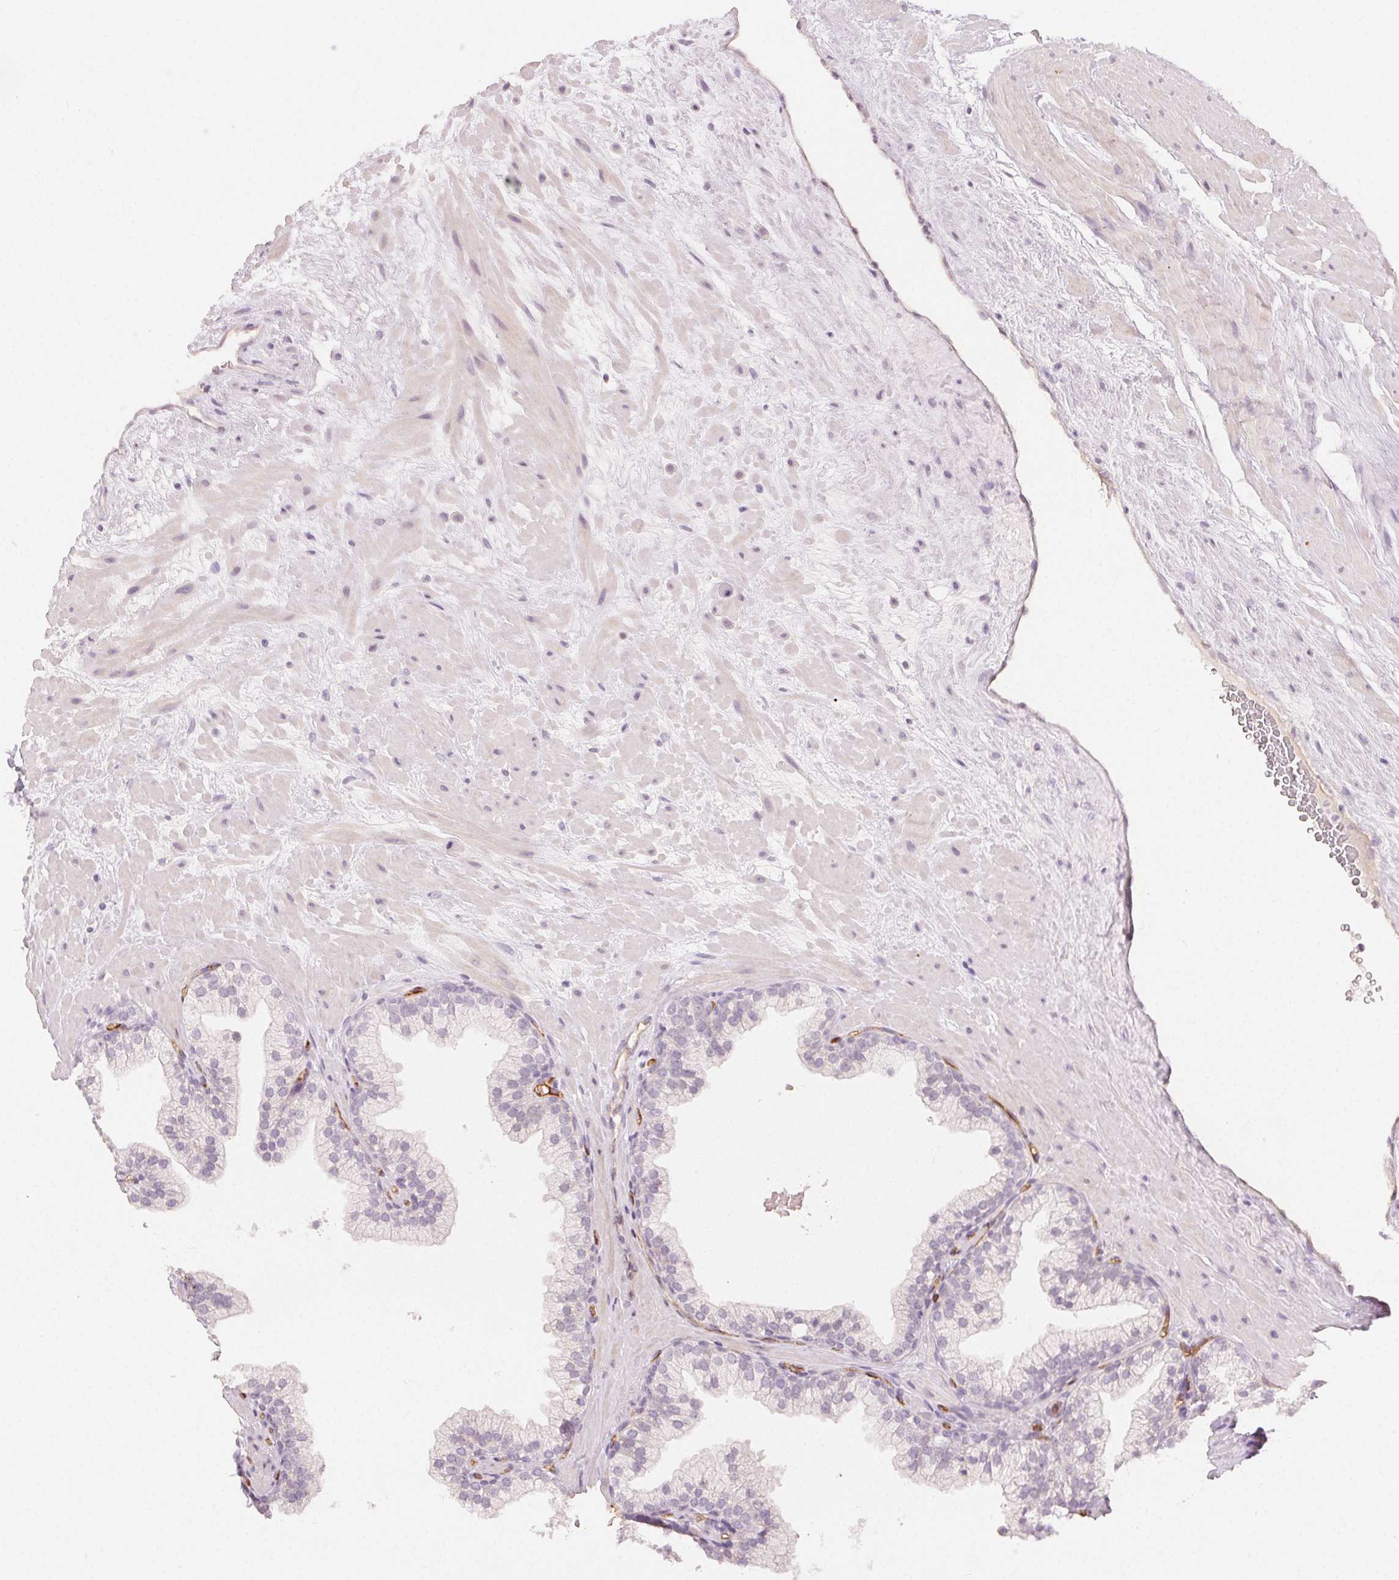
{"staining": {"intensity": "negative", "quantity": "none", "location": "none"}, "tissue": "prostate", "cell_type": "Glandular cells", "image_type": "normal", "snomed": [{"axis": "morphology", "description": "Normal tissue, NOS"}, {"axis": "topography", "description": "Prostate"}, {"axis": "topography", "description": "Peripheral nerve tissue"}], "caption": "DAB (3,3'-diaminobenzidine) immunohistochemical staining of benign prostate displays no significant staining in glandular cells.", "gene": "PODXL", "patient": {"sex": "male", "age": 61}}